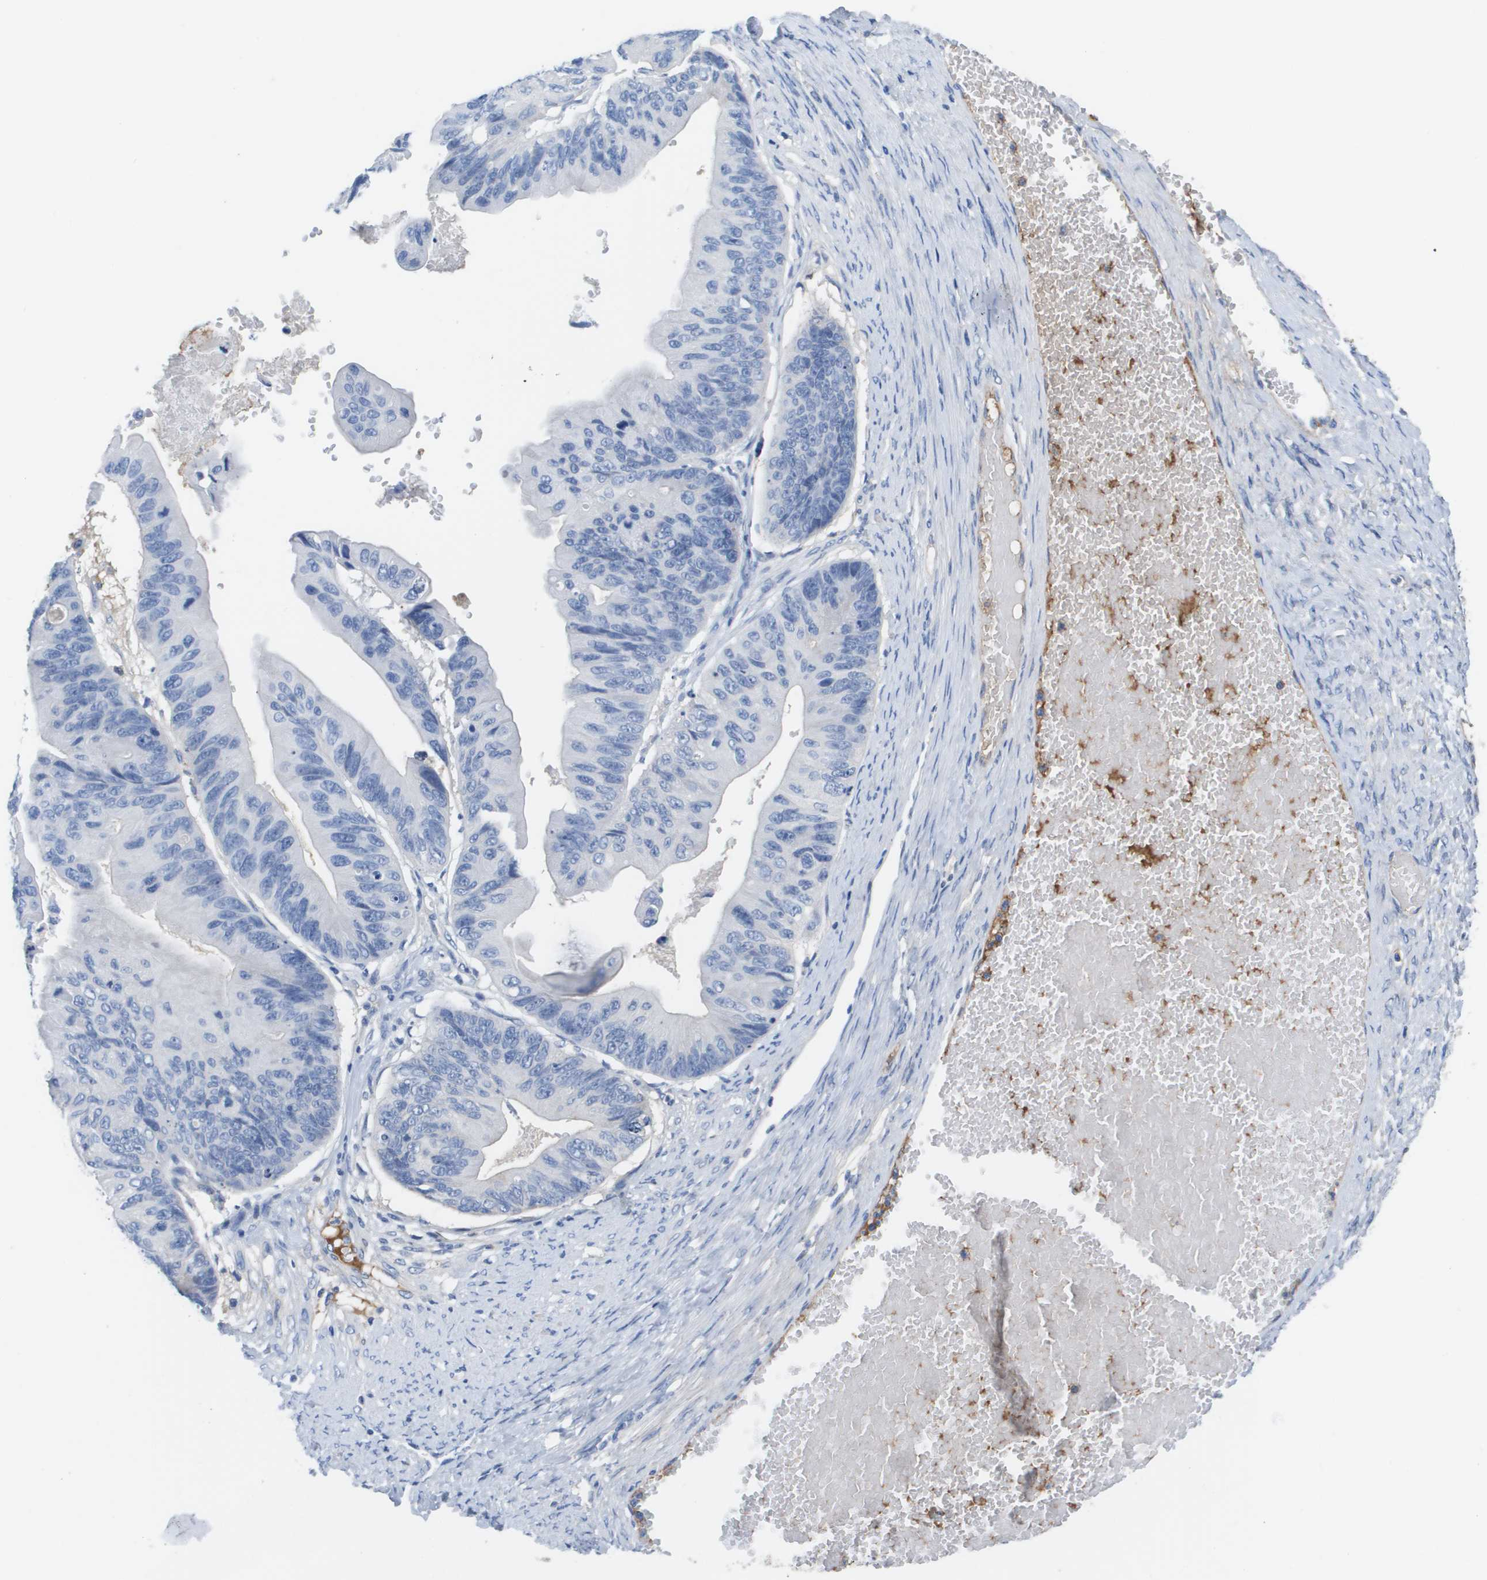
{"staining": {"intensity": "negative", "quantity": "none", "location": "none"}, "tissue": "ovarian cancer", "cell_type": "Tumor cells", "image_type": "cancer", "snomed": [{"axis": "morphology", "description": "Cystadenocarcinoma, mucinous, NOS"}, {"axis": "topography", "description": "Ovary"}], "caption": "Immunohistochemical staining of ovarian cancer displays no significant expression in tumor cells.", "gene": "APOA1", "patient": {"sex": "female", "age": 61}}